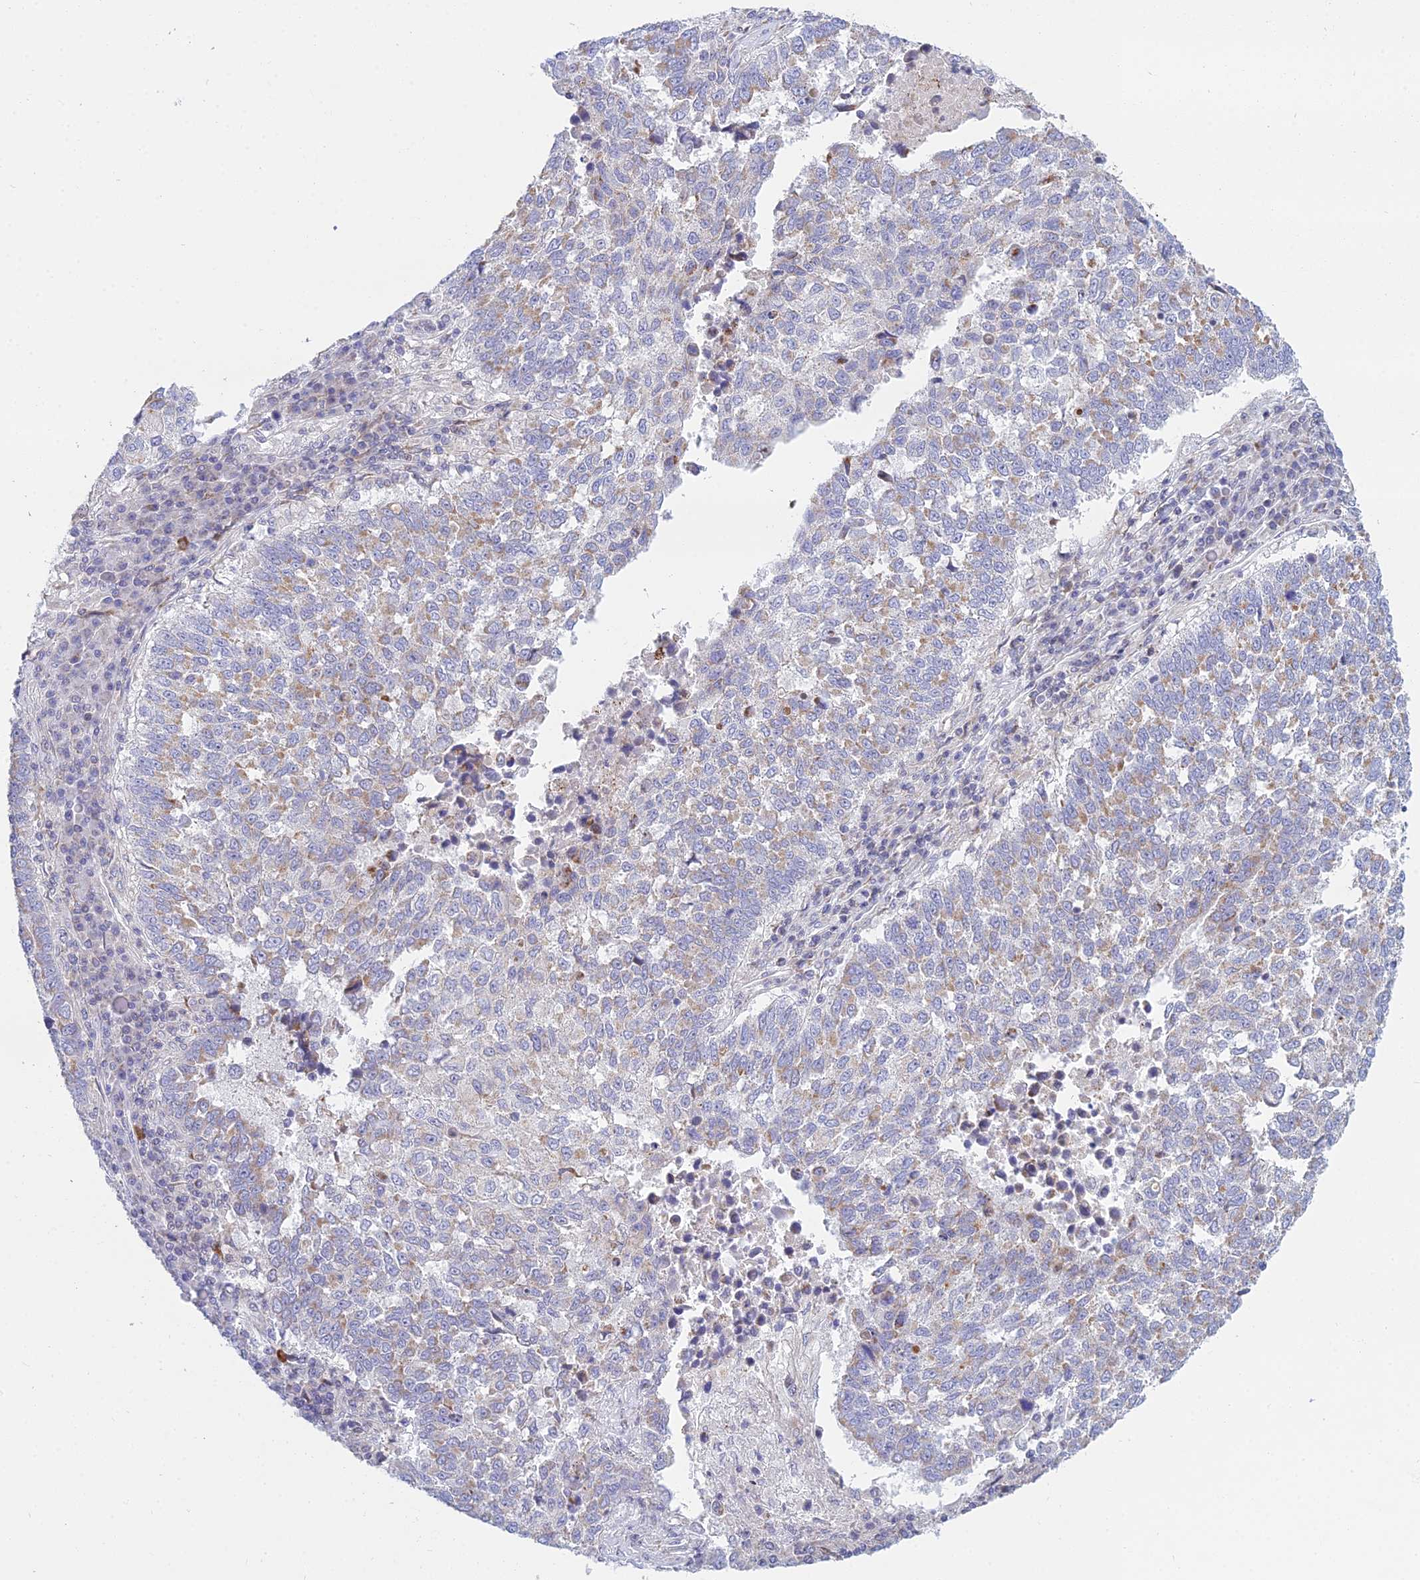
{"staining": {"intensity": "weak", "quantity": "<25%", "location": "cytoplasmic/membranous"}, "tissue": "lung cancer", "cell_type": "Tumor cells", "image_type": "cancer", "snomed": [{"axis": "morphology", "description": "Squamous cell carcinoma, NOS"}, {"axis": "topography", "description": "Lung"}], "caption": "This is a histopathology image of immunohistochemistry staining of lung squamous cell carcinoma, which shows no staining in tumor cells. (Stains: DAB immunohistochemistry (IHC) with hematoxylin counter stain, Microscopy: brightfield microscopy at high magnification).", "gene": "PRR13", "patient": {"sex": "male", "age": 73}}